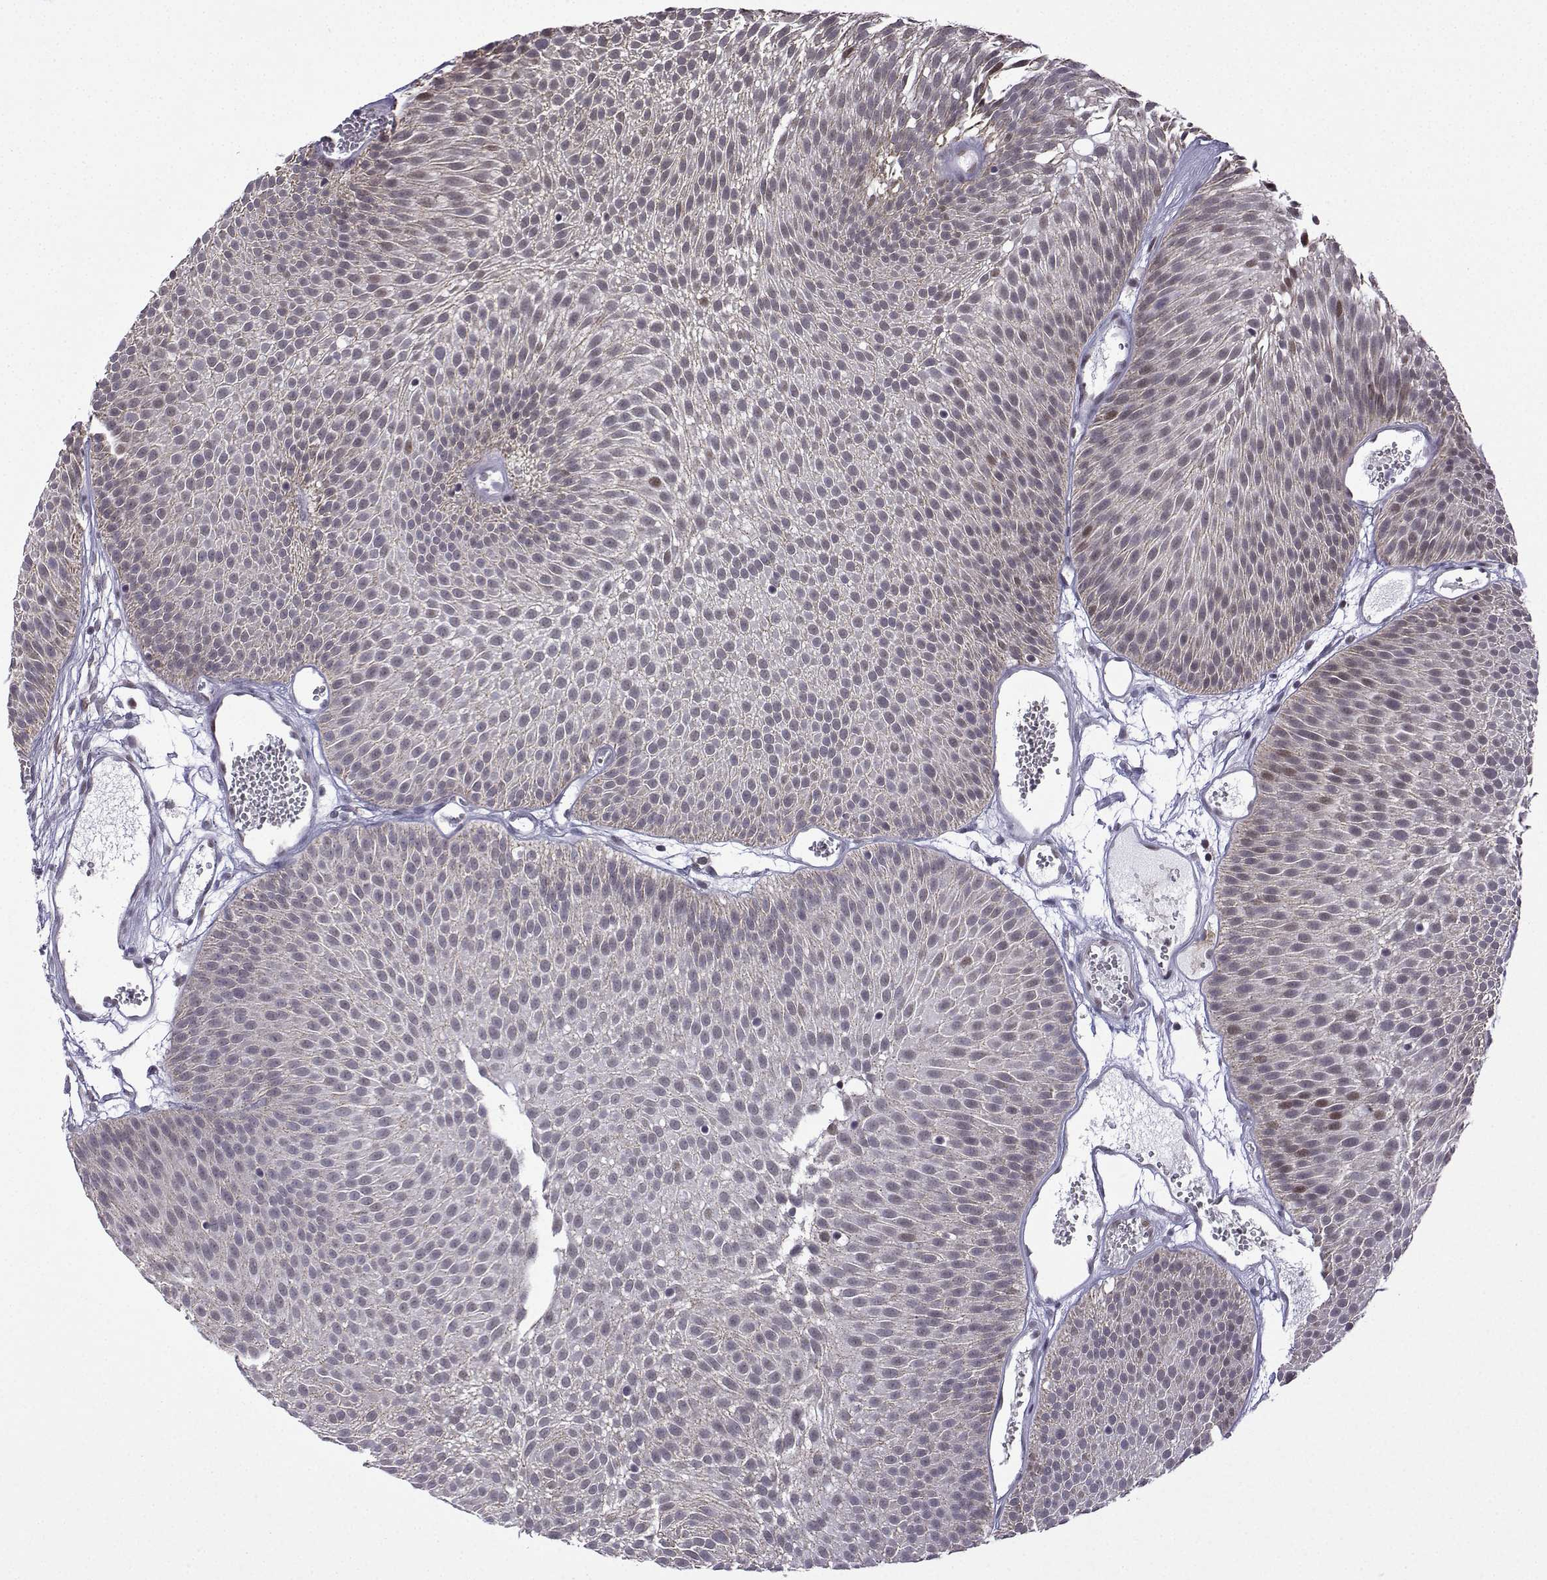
{"staining": {"intensity": "moderate", "quantity": "<25%", "location": "nuclear"}, "tissue": "urothelial cancer", "cell_type": "Tumor cells", "image_type": "cancer", "snomed": [{"axis": "morphology", "description": "Urothelial carcinoma, Low grade"}, {"axis": "topography", "description": "Urinary bladder"}], "caption": "Urothelial cancer was stained to show a protein in brown. There is low levels of moderate nuclear staining in about <25% of tumor cells. The protein of interest is shown in brown color, while the nuclei are stained blue.", "gene": "FGF3", "patient": {"sex": "male", "age": 52}}